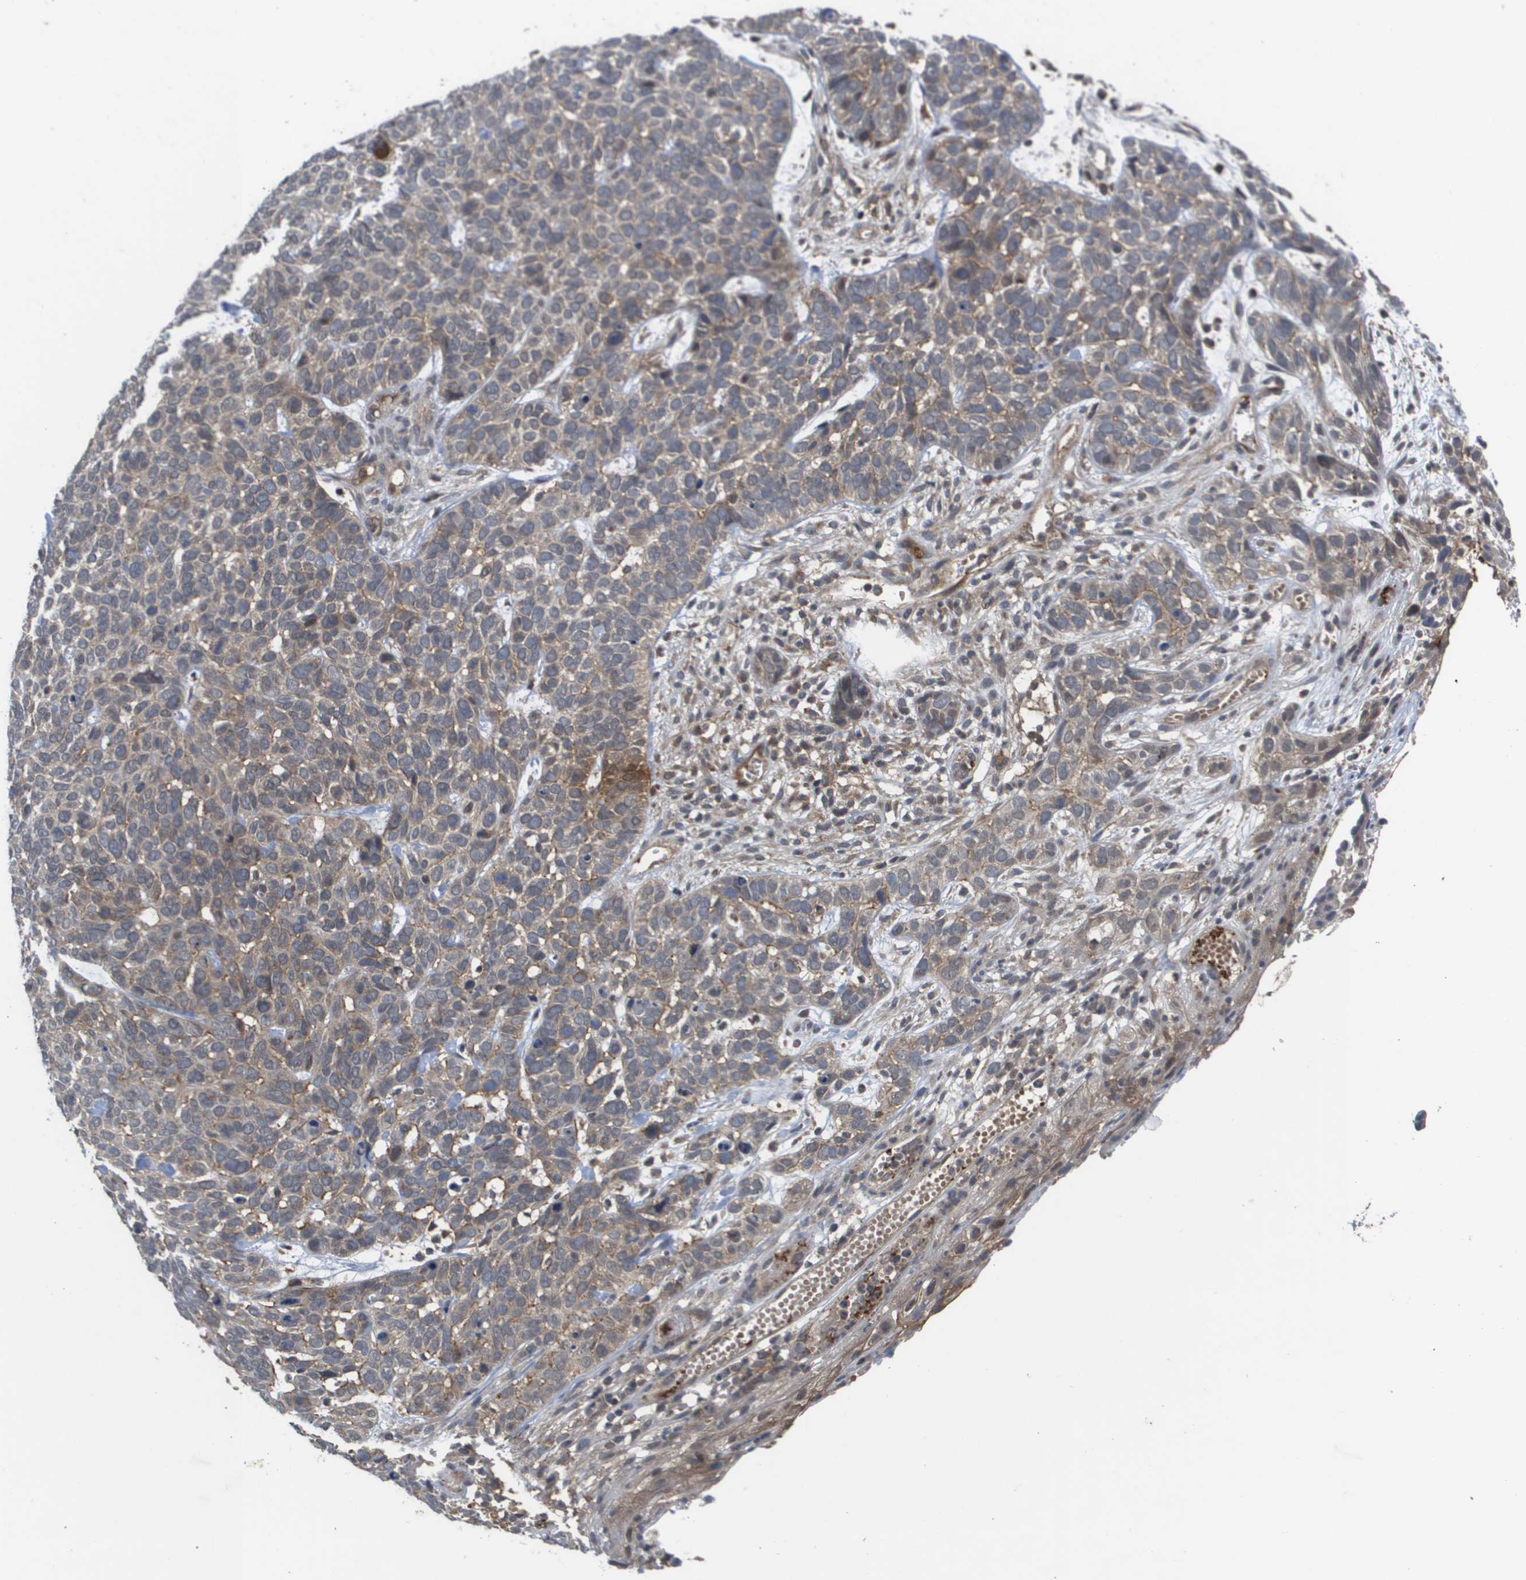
{"staining": {"intensity": "weak", "quantity": "25%-75%", "location": "cytoplasmic/membranous"}, "tissue": "skin cancer", "cell_type": "Tumor cells", "image_type": "cancer", "snomed": [{"axis": "morphology", "description": "Basal cell carcinoma"}, {"axis": "topography", "description": "Skin"}], "caption": "Immunohistochemistry (IHC) micrograph of neoplastic tissue: basal cell carcinoma (skin) stained using IHC exhibits low levels of weak protein expression localized specifically in the cytoplasmic/membranous of tumor cells, appearing as a cytoplasmic/membranous brown color.", "gene": "RBM38", "patient": {"sex": "male", "age": 87}}